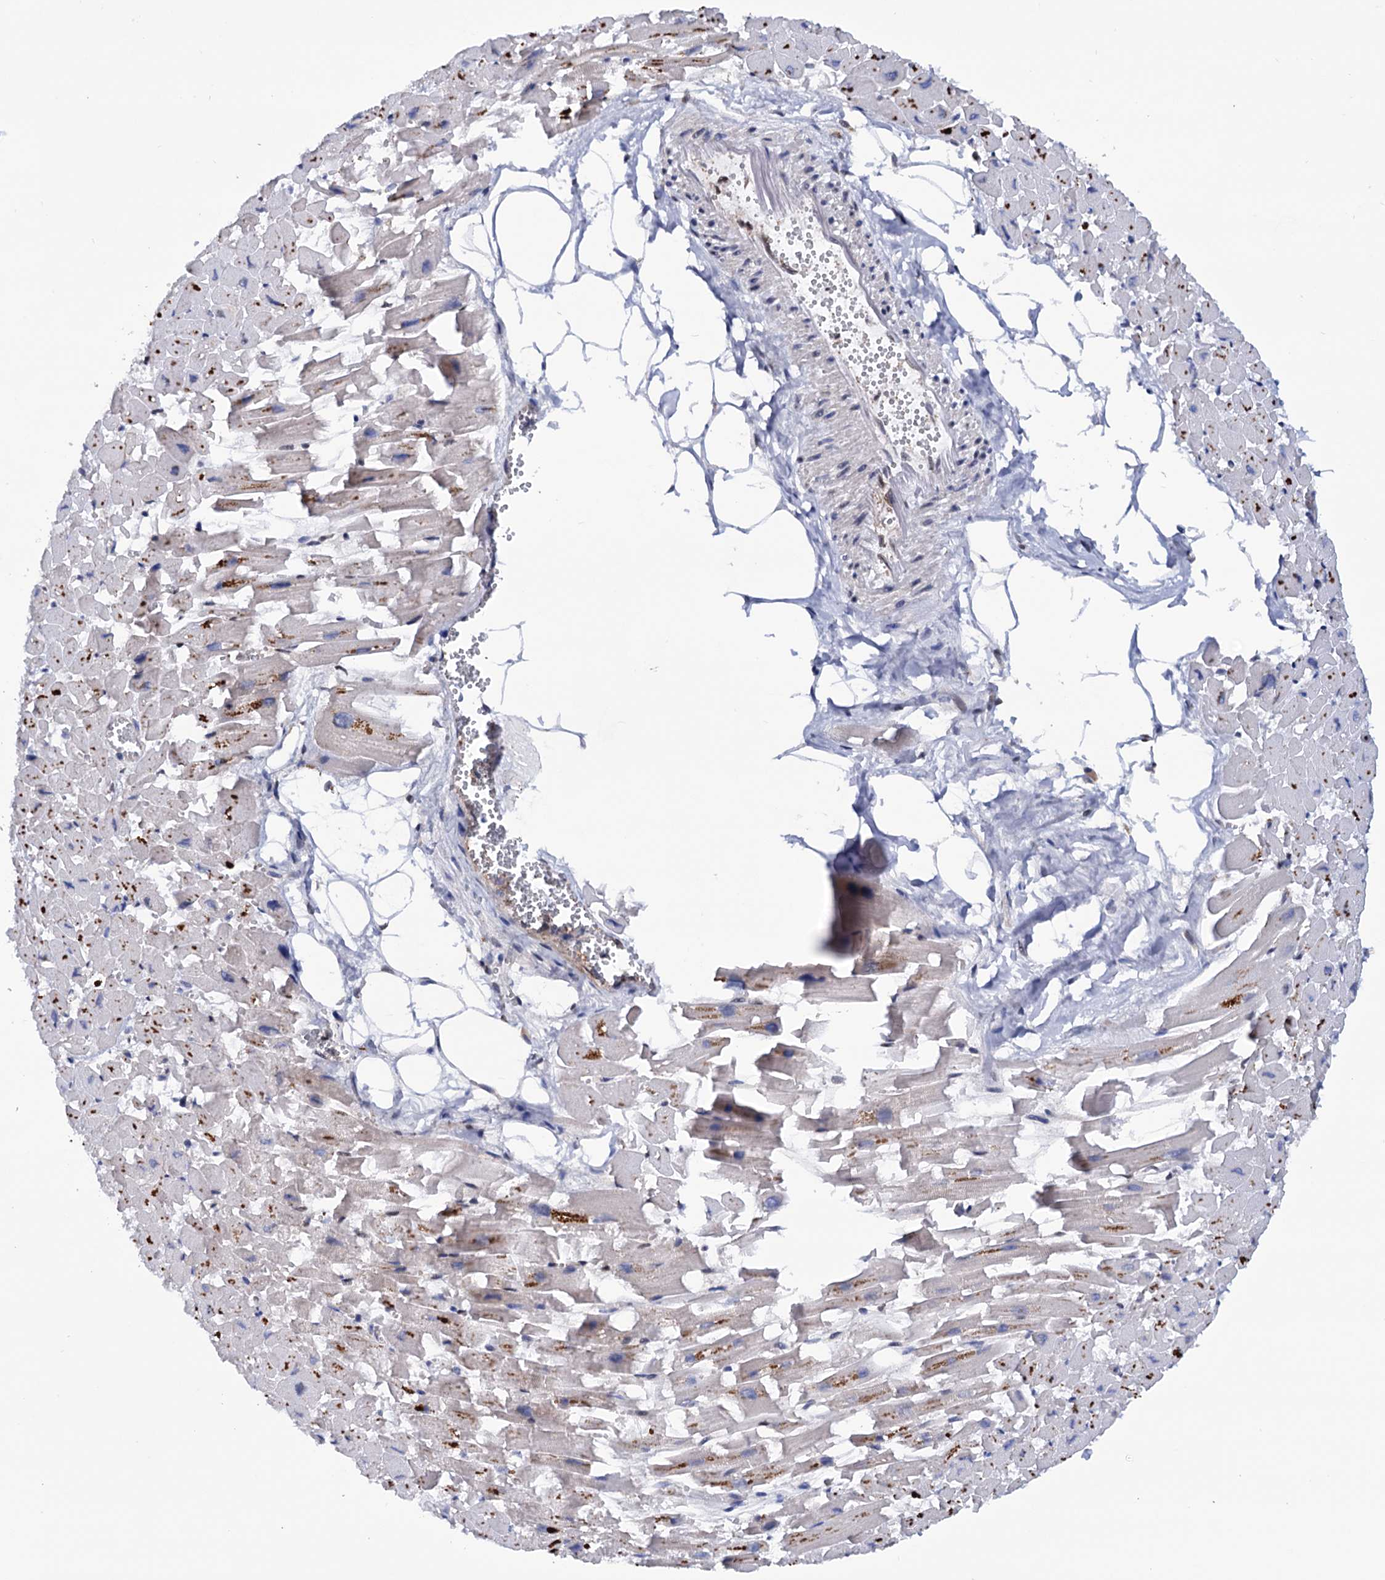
{"staining": {"intensity": "strong", "quantity": "25%-75%", "location": "nuclear"}, "tissue": "heart muscle", "cell_type": "Cardiomyocytes", "image_type": "normal", "snomed": [{"axis": "morphology", "description": "Normal tissue, NOS"}, {"axis": "topography", "description": "Heart"}], "caption": "Immunohistochemistry of normal human heart muscle exhibits high levels of strong nuclear expression in approximately 25%-75% of cardiomyocytes.", "gene": "TBC1D12", "patient": {"sex": "female", "age": 64}}